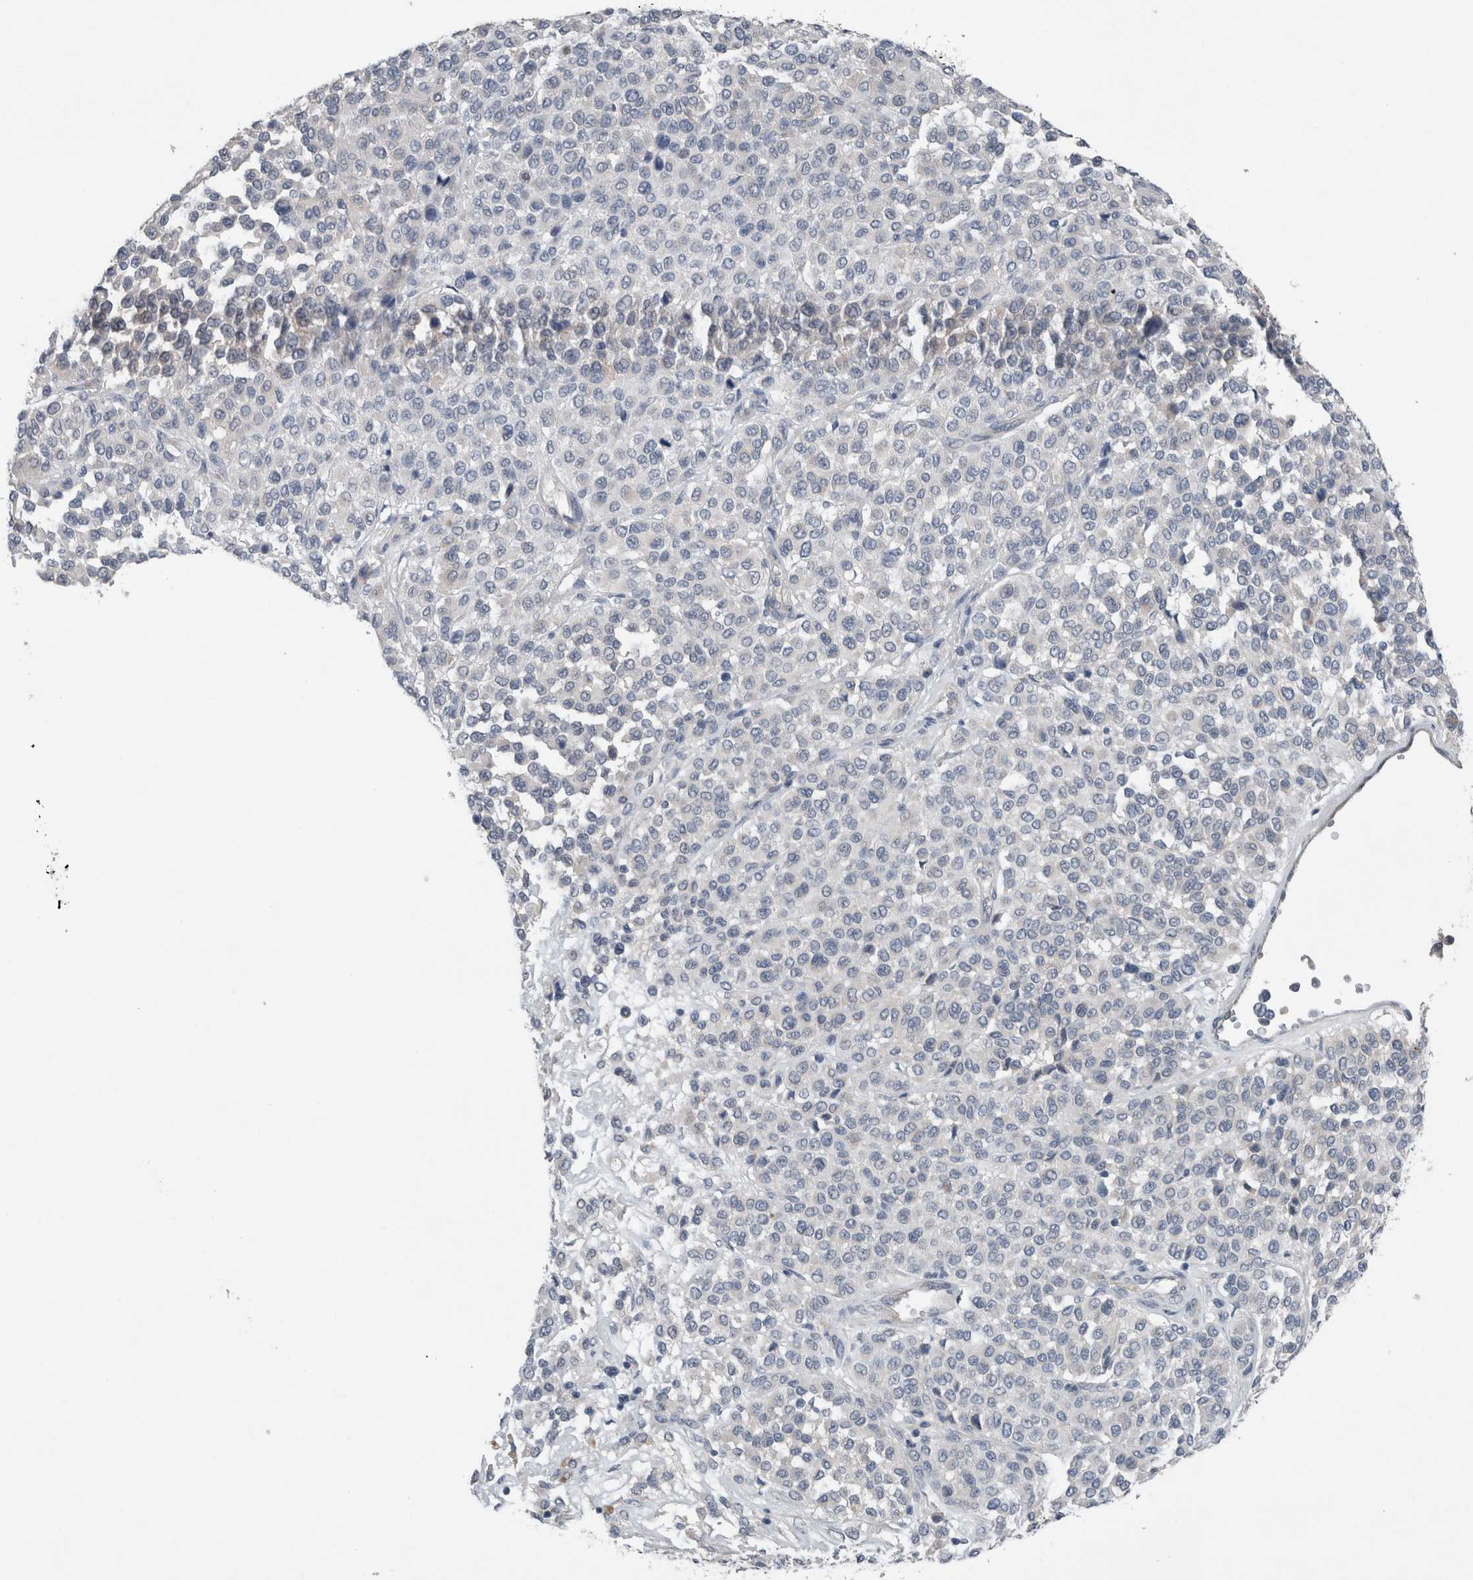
{"staining": {"intensity": "negative", "quantity": "none", "location": "none"}, "tissue": "melanoma", "cell_type": "Tumor cells", "image_type": "cancer", "snomed": [{"axis": "morphology", "description": "Malignant melanoma, Metastatic site"}, {"axis": "topography", "description": "Pancreas"}], "caption": "The image displays no staining of tumor cells in melanoma. (Brightfield microscopy of DAB immunohistochemistry (IHC) at high magnification).", "gene": "CRNN", "patient": {"sex": "female", "age": 30}}